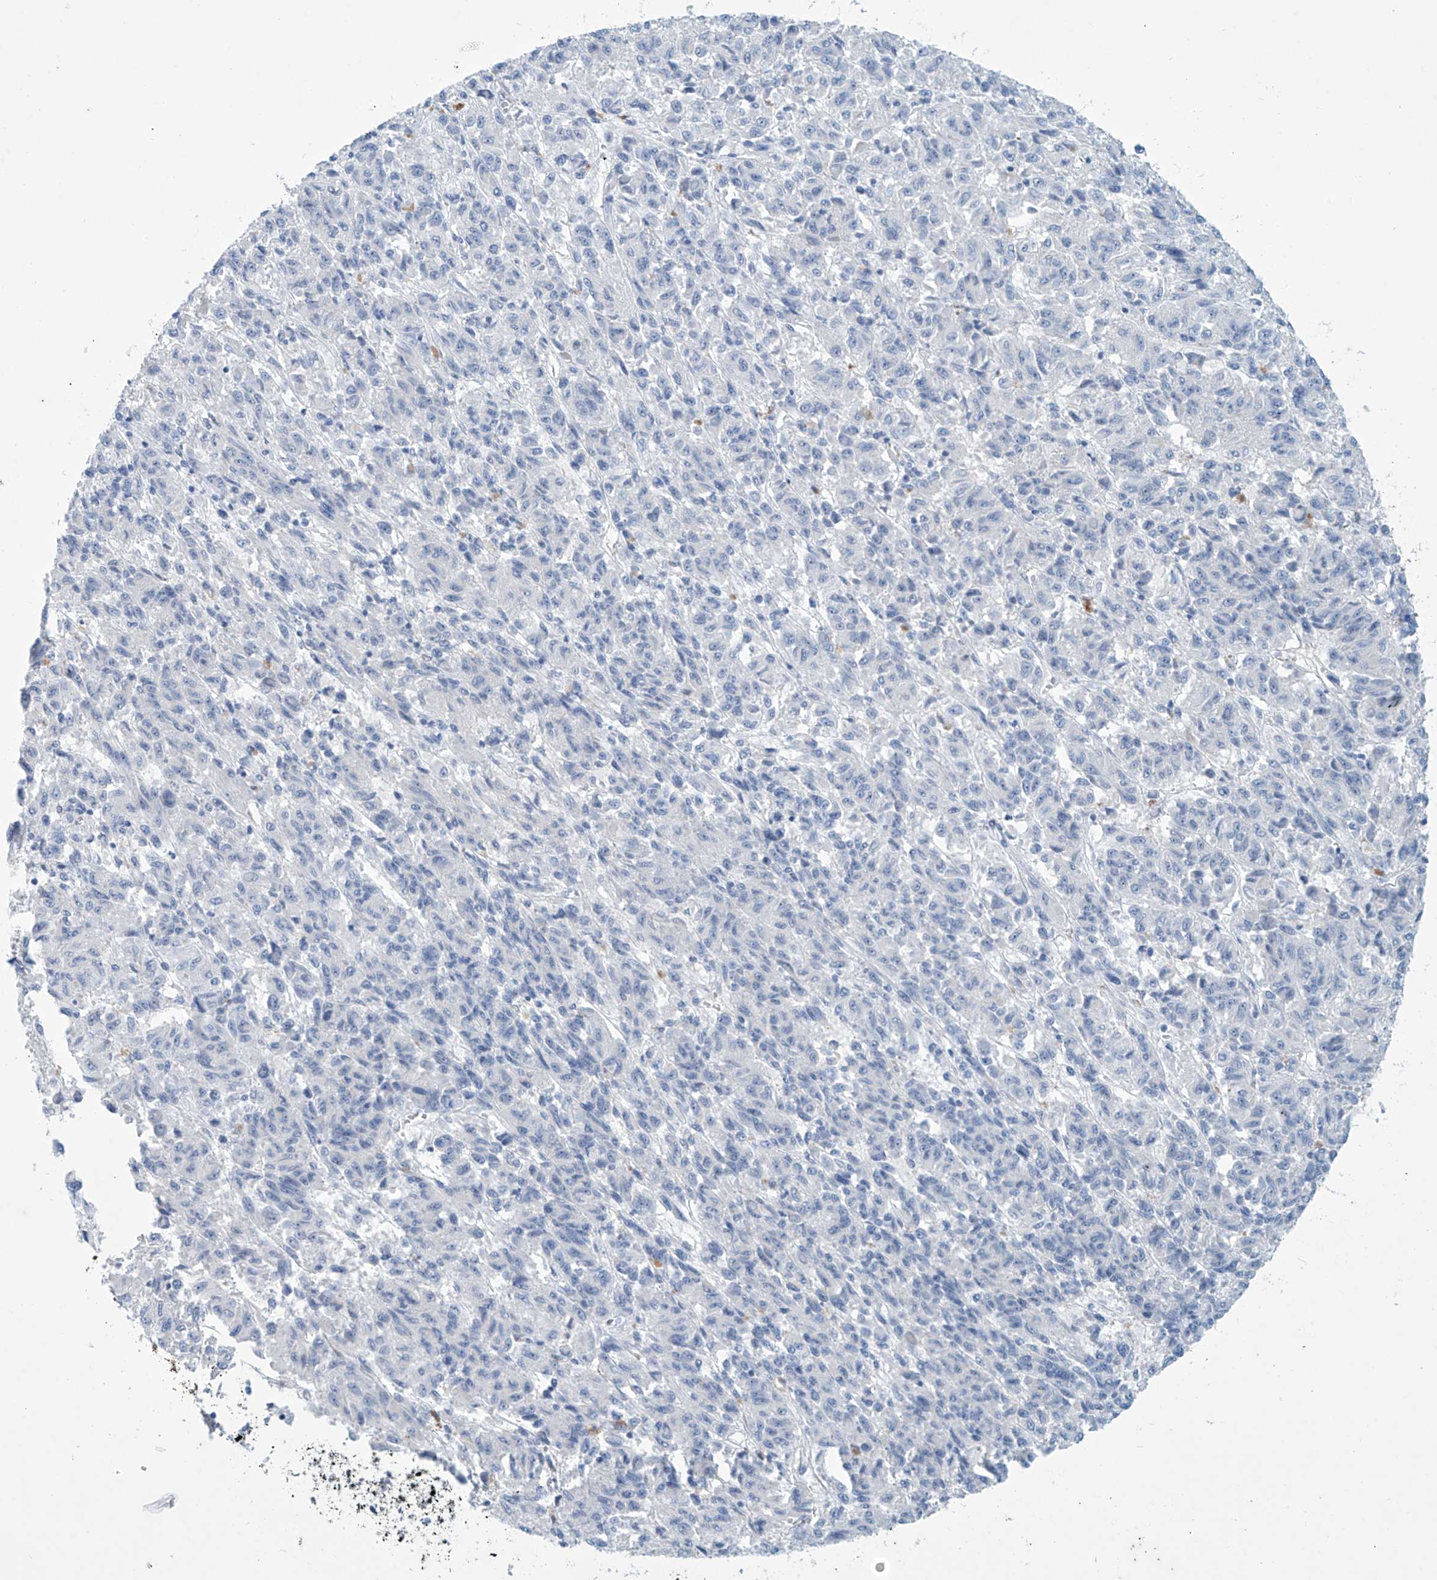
{"staining": {"intensity": "negative", "quantity": "none", "location": "none"}, "tissue": "melanoma", "cell_type": "Tumor cells", "image_type": "cancer", "snomed": [{"axis": "morphology", "description": "Malignant melanoma, Metastatic site"}, {"axis": "topography", "description": "Lung"}], "caption": "Immunohistochemistry photomicrograph of malignant melanoma (metastatic site) stained for a protein (brown), which exhibits no positivity in tumor cells.", "gene": "SLC35A5", "patient": {"sex": "male", "age": 64}}